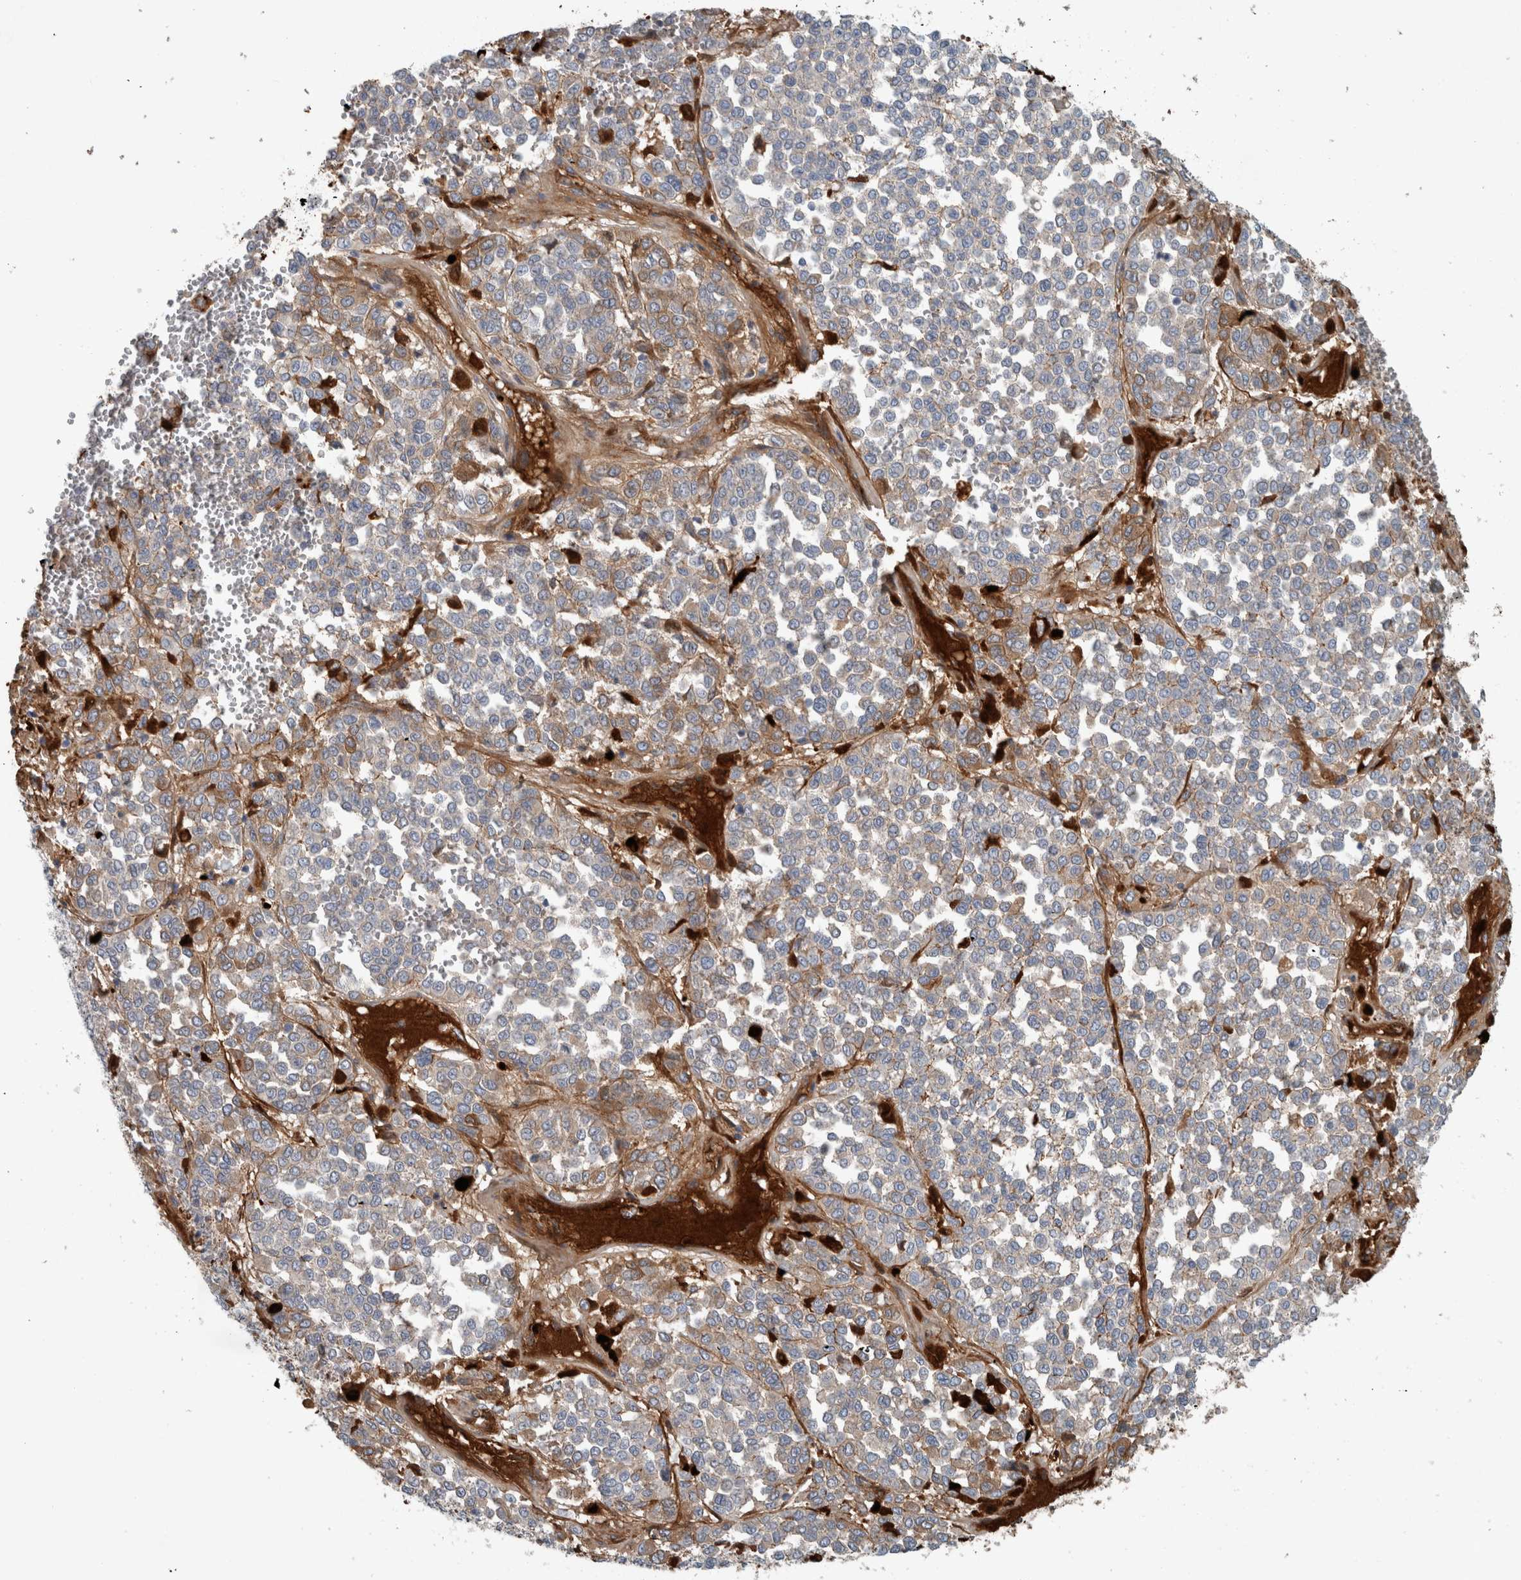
{"staining": {"intensity": "weak", "quantity": ">75%", "location": "cytoplasmic/membranous"}, "tissue": "melanoma", "cell_type": "Tumor cells", "image_type": "cancer", "snomed": [{"axis": "morphology", "description": "Malignant melanoma, Metastatic site"}, {"axis": "topography", "description": "Pancreas"}], "caption": "This micrograph reveals immunohistochemistry (IHC) staining of malignant melanoma (metastatic site), with low weak cytoplasmic/membranous expression in approximately >75% of tumor cells.", "gene": "FN1", "patient": {"sex": "female", "age": 30}}